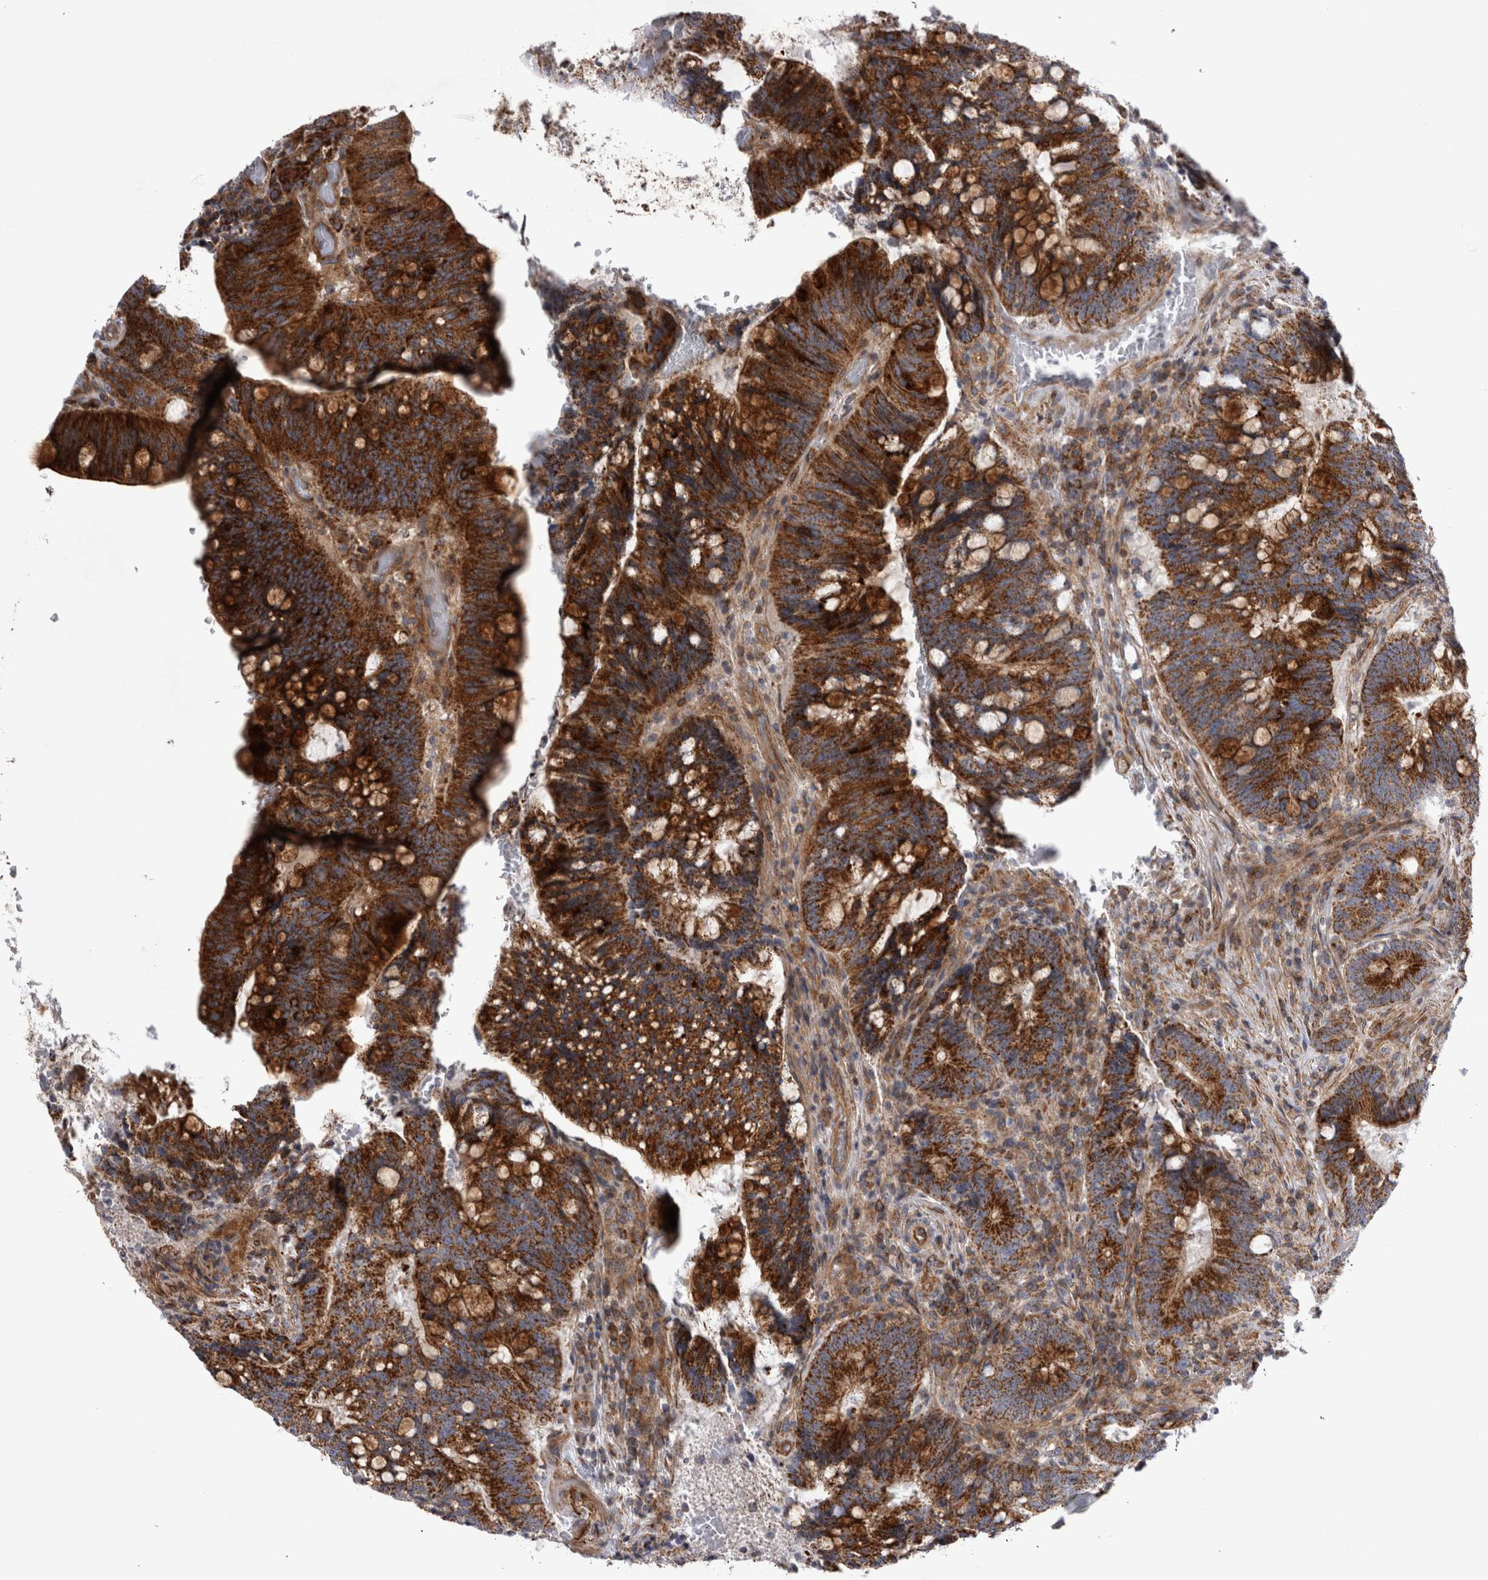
{"staining": {"intensity": "strong", "quantity": ">75%", "location": "cytoplasmic/membranous"}, "tissue": "colorectal cancer", "cell_type": "Tumor cells", "image_type": "cancer", "snomed": [{"axis": "morphology", "description": "Adenocarcinoma, NOS"}, {"axis": "topography", "description": "Colon"}], "caption": "Protein staining of colorectal cancer tissue reveals strong cytoplasmic/membranous expression in about >75% of tumor cells.", "gene": "TSPOAP1", "patient": {"sex": "female", "age": 66}}